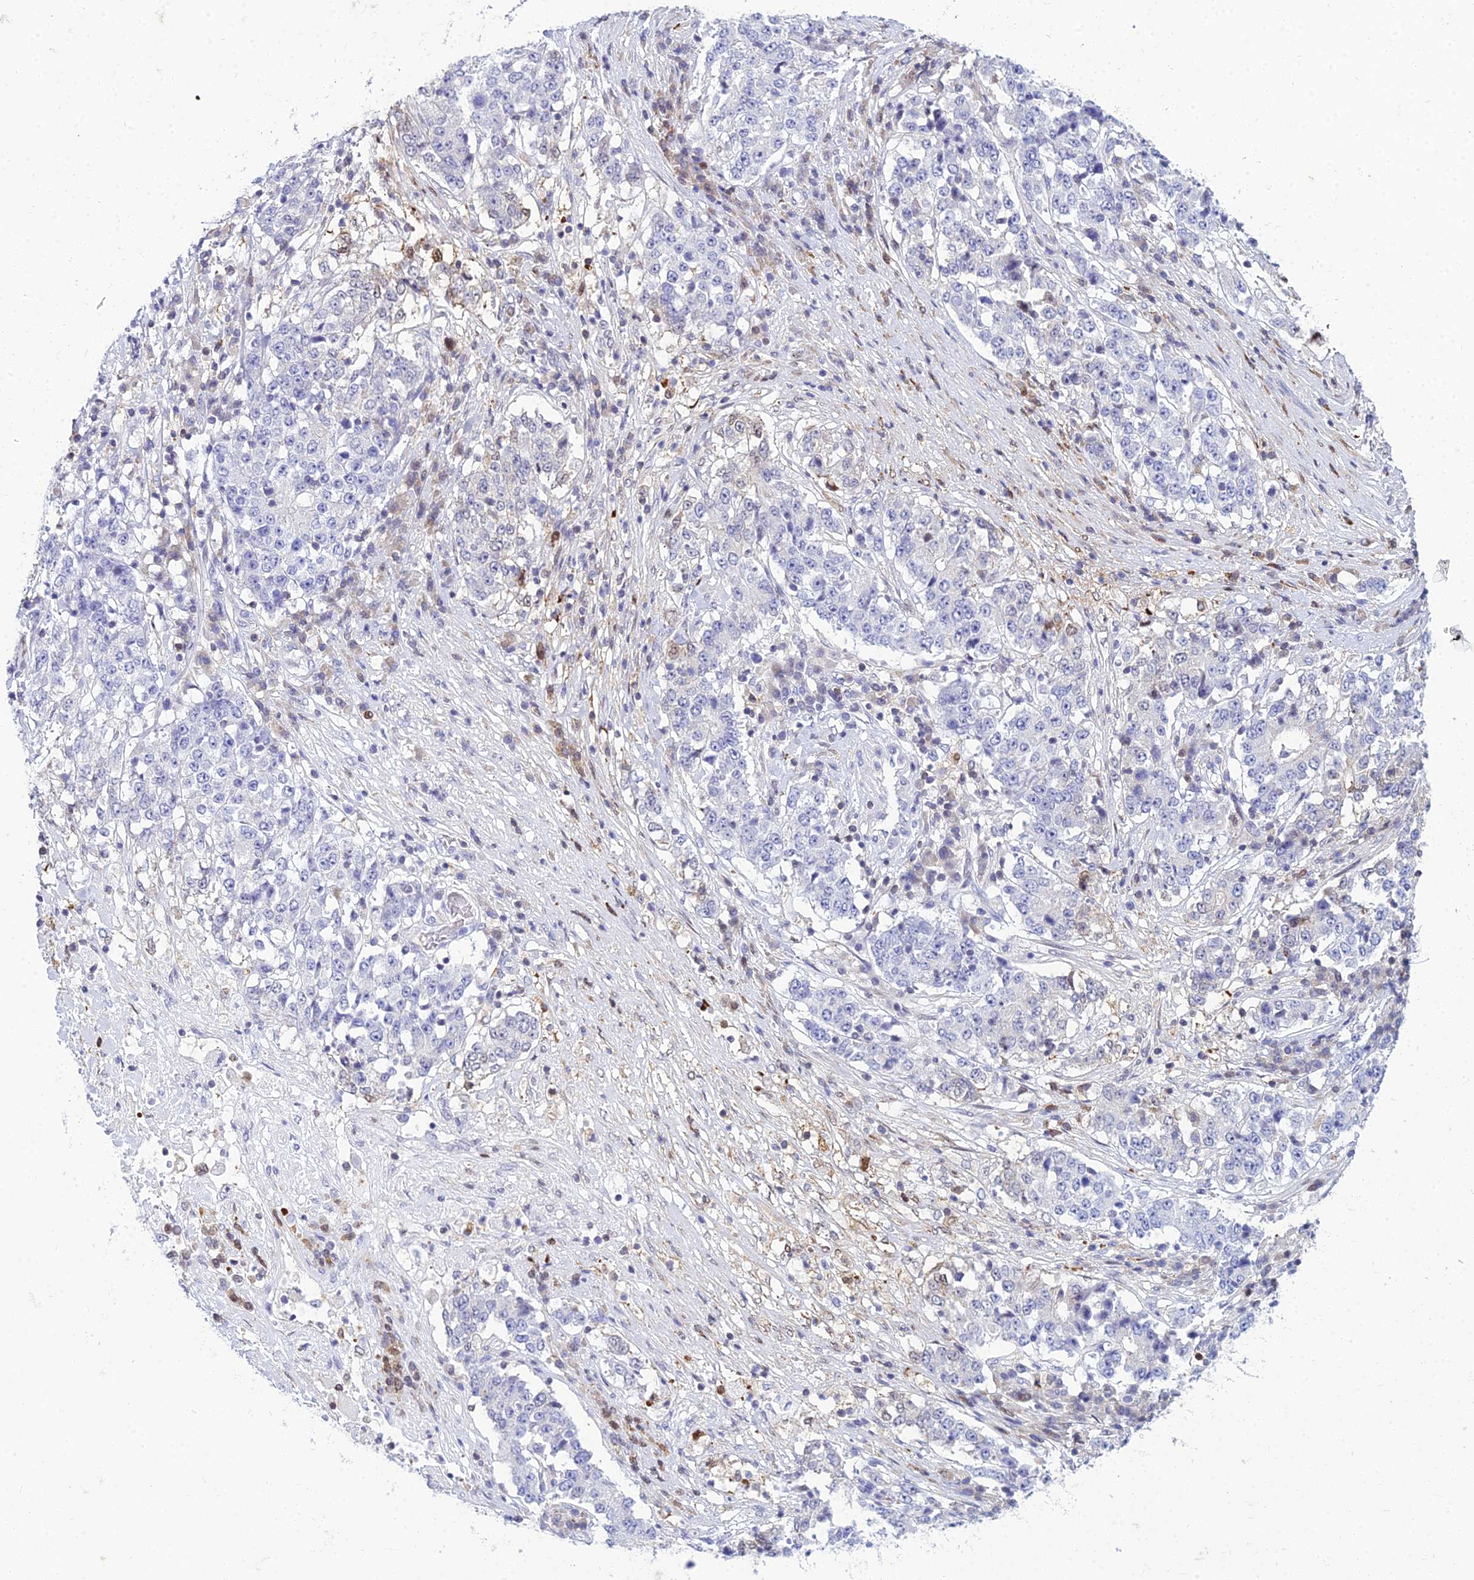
{"staining": {"intensity": "negative", "quantity": "none", "location": "none"}, "tissue": "stomach cancer", "cell_type": "Tumor cells", "image_type": "cancer", "snomed": [{"axis": "morphology", "description": "Adenocarcinoma, NOS"}, {"axis": "topography", "description": "Stomach"}], "caption": "There is no significant positivity in tumor cells of stomach adenocarcinoma.", "gene": "ZMIZ1", "patient": {"sex": "male", "age": 59}}